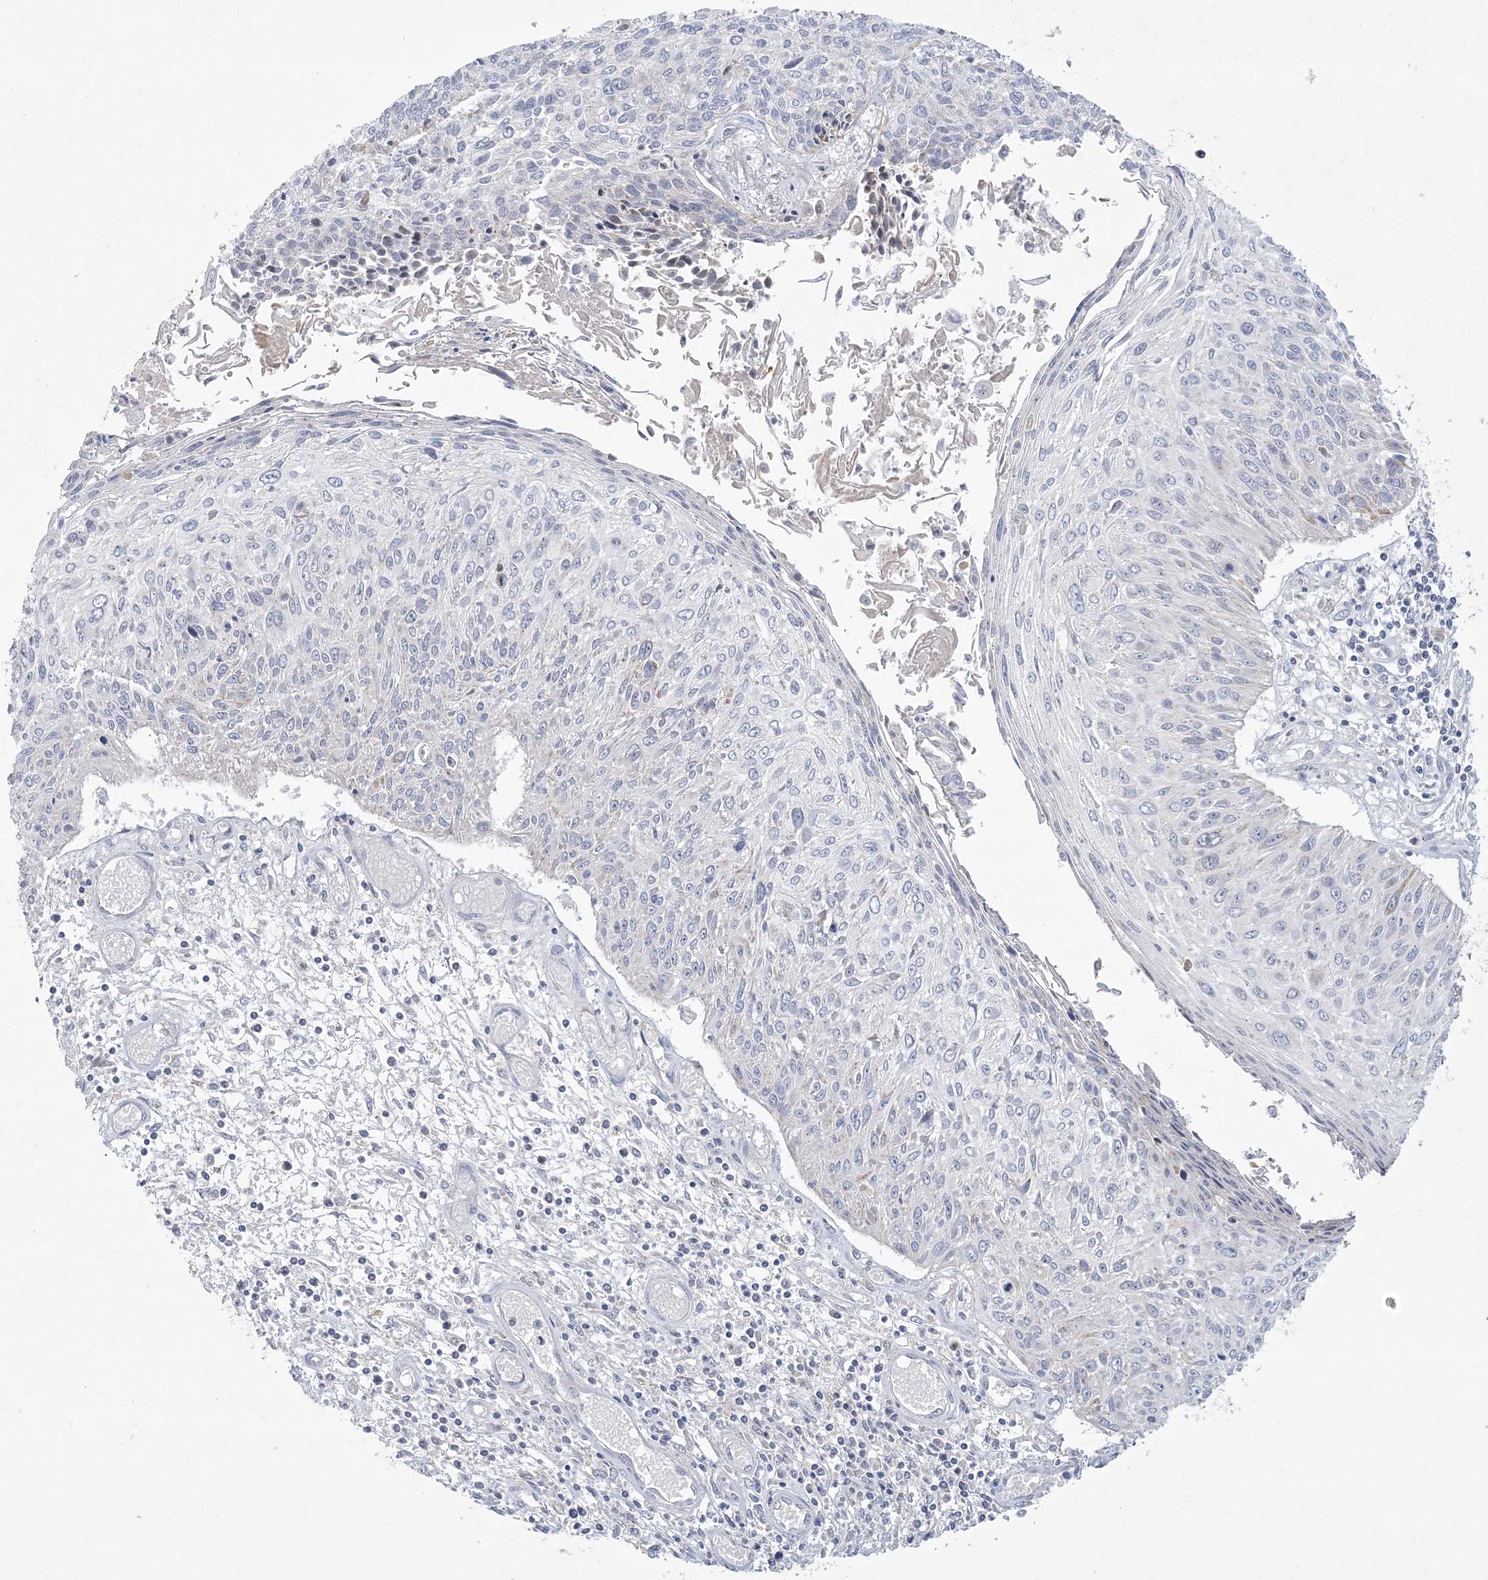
{"staining": {"intensity": "negative", "quantity": "none", "location": "none"}, "tissue": "cervical cancer", "cell_type": "Tumor cells", "image_type": "cancer", "snomed": [{"axis": "morphology", "description": "Squamous cell carcinoma, NOS"}, {"axis": "topography", "description": "Cervix"}], "caption": "DAB immunohistochemical staining of cervical squamous cell carcinoma exhibits no significant positivity in tumor cells. (DAB IHC, high magnification).", "gene": "NIPAL1", "patient": {"sex": "female", "age": 51}}